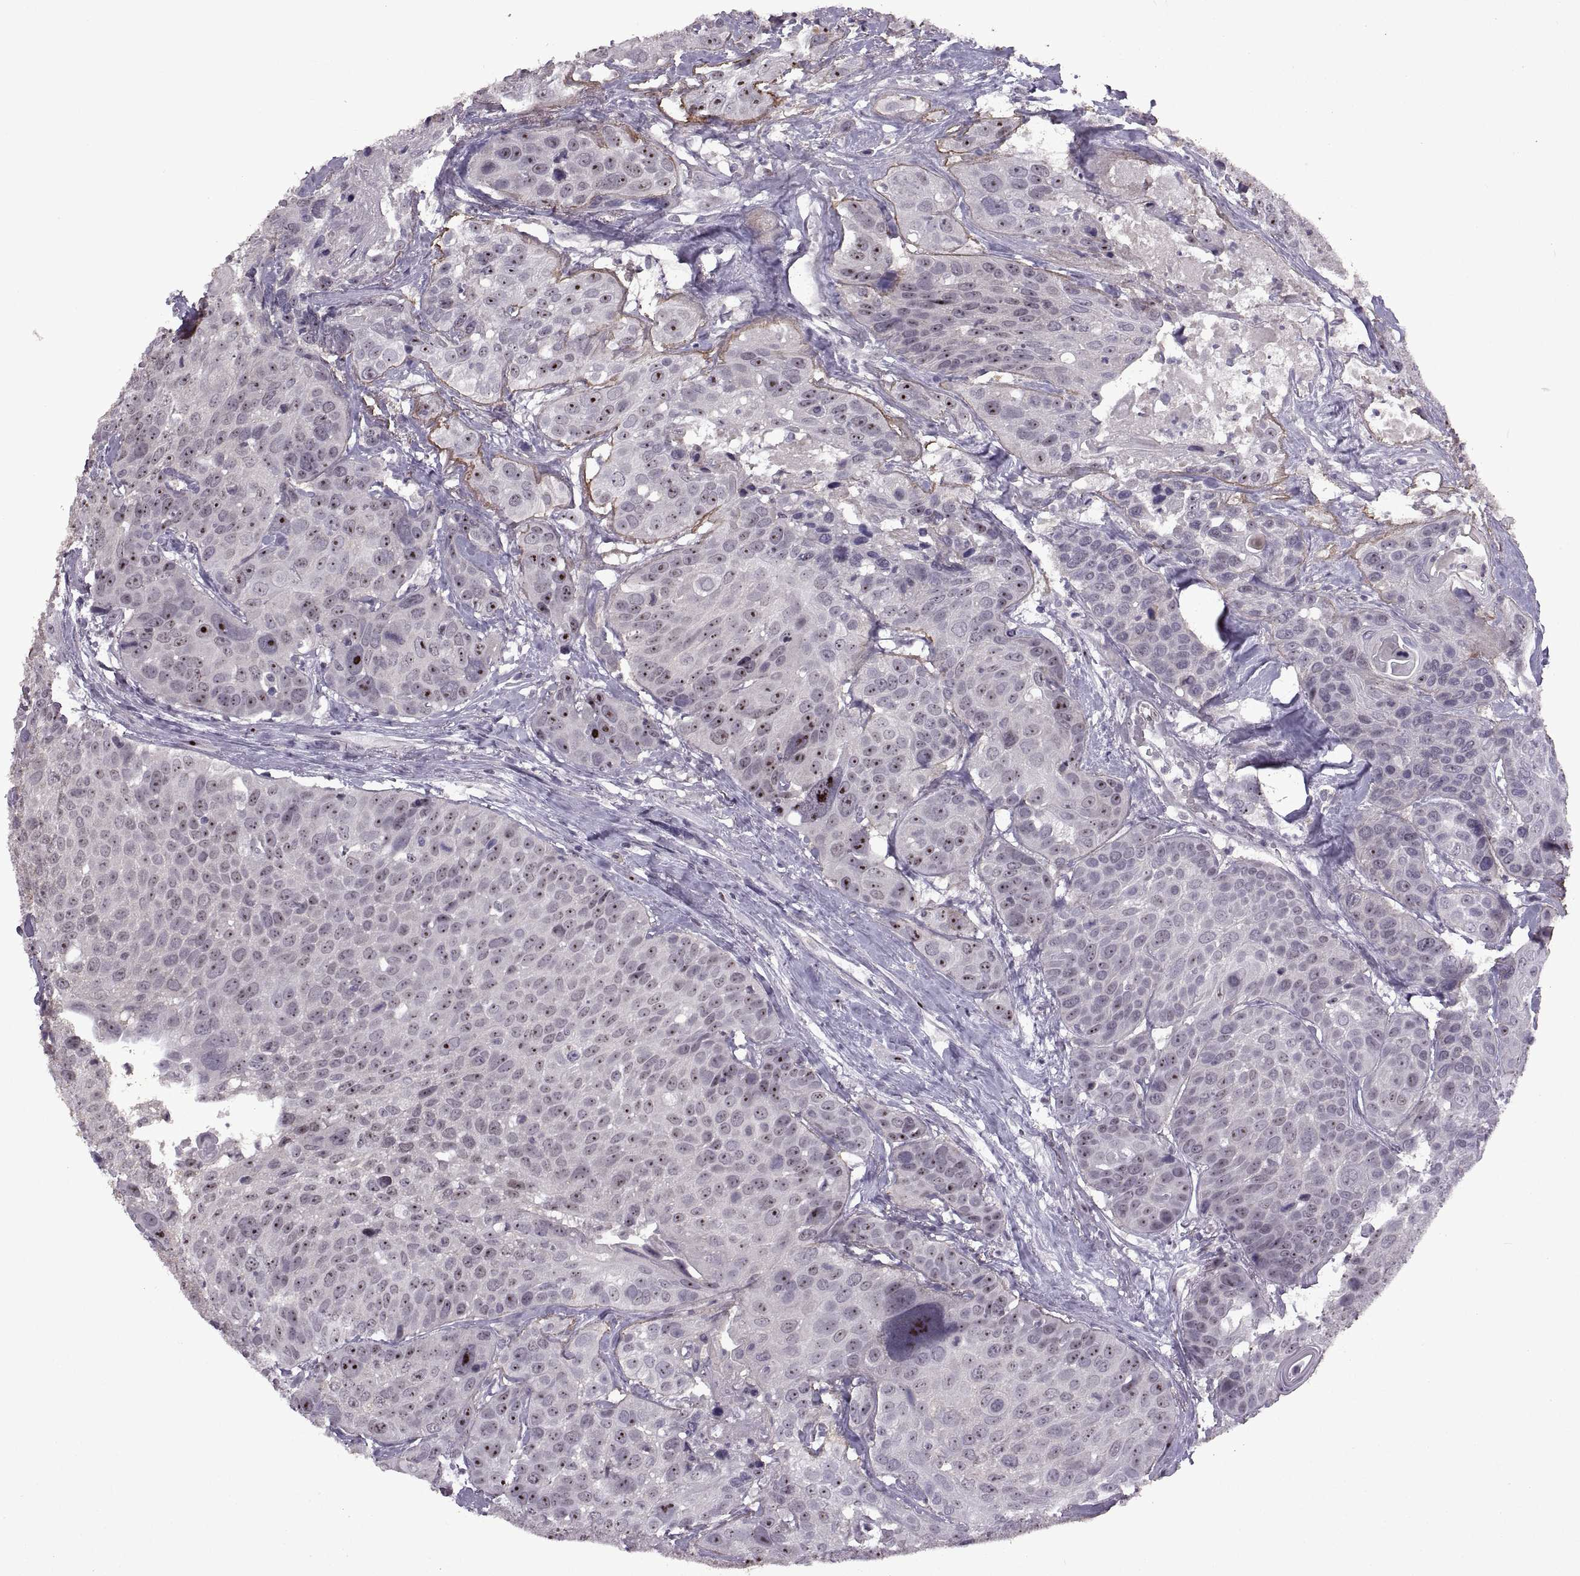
{"staining": {"intensity": "strong", "quantity": "25%-75%", "location": "nuclear"}, "tissue": "head and neck cancer", "cell_type": "Tumor cells", "image_type": "cancer", "snomed": [{"axis": "morphology", "description": "Squamous cell carcinoma, NOS"}, {"axis": "topography", "description": "Oral tissue"}, {"axis": "topography", "description": "Head-Neck"}], "caption": "An IHC histopathology image of neoplastic tissue is shown. Protein staining in brown shows strong nuclear positivity in head and neck cancer within tumor cells. Nuclei are stained in blue.", "gene": "SINHCAF", "patient": {"sex": "male", "age": 56}}